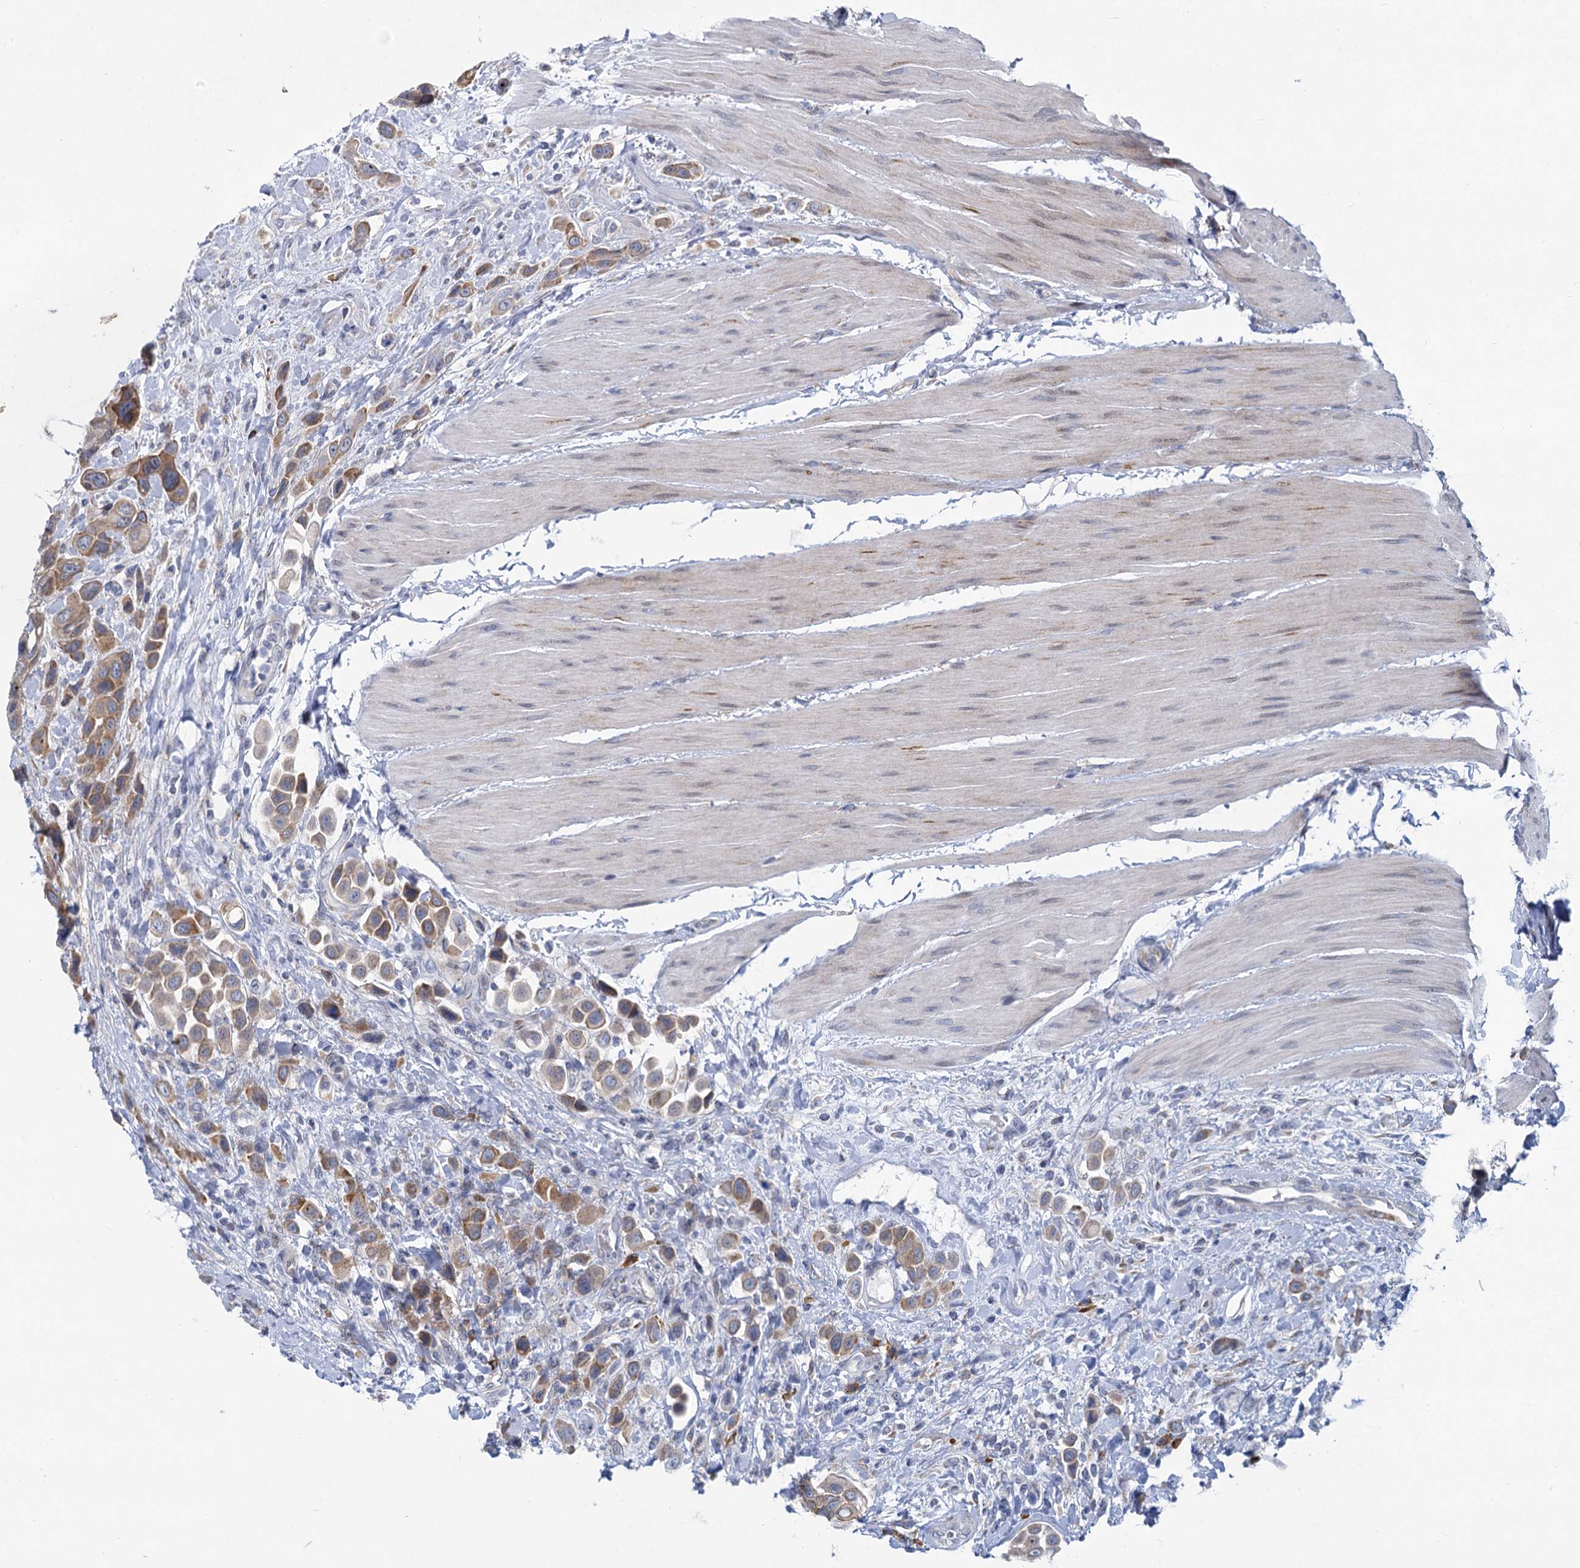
{"staining": {"intensity": "moderate", "quantity": ">75%", "location": "cytoplasmic/membranous"}, "tissue": "urothelial cancer", "cell_type": "Tumor cells", "image_type": "cancer", "snomed": [{"axis": "morphology", "description": "Urothelial carcinoma, High grade"}, {"axis": "topography", "description": "Urinary bladder"}], "caption": "Urothelial cancer was stained to show a protein in brown. There is medium levels of moderate cytoplasmic/membranous staining in about >75% of tumor cells. (Stains: DAB (3,3'-diaminobenzidine) in brown, nuclei in blue, Microscopy: brightfield microscopy at high magnification).", "gene": "PRSS35", "patient": {"sex": "male", "age": 50}}